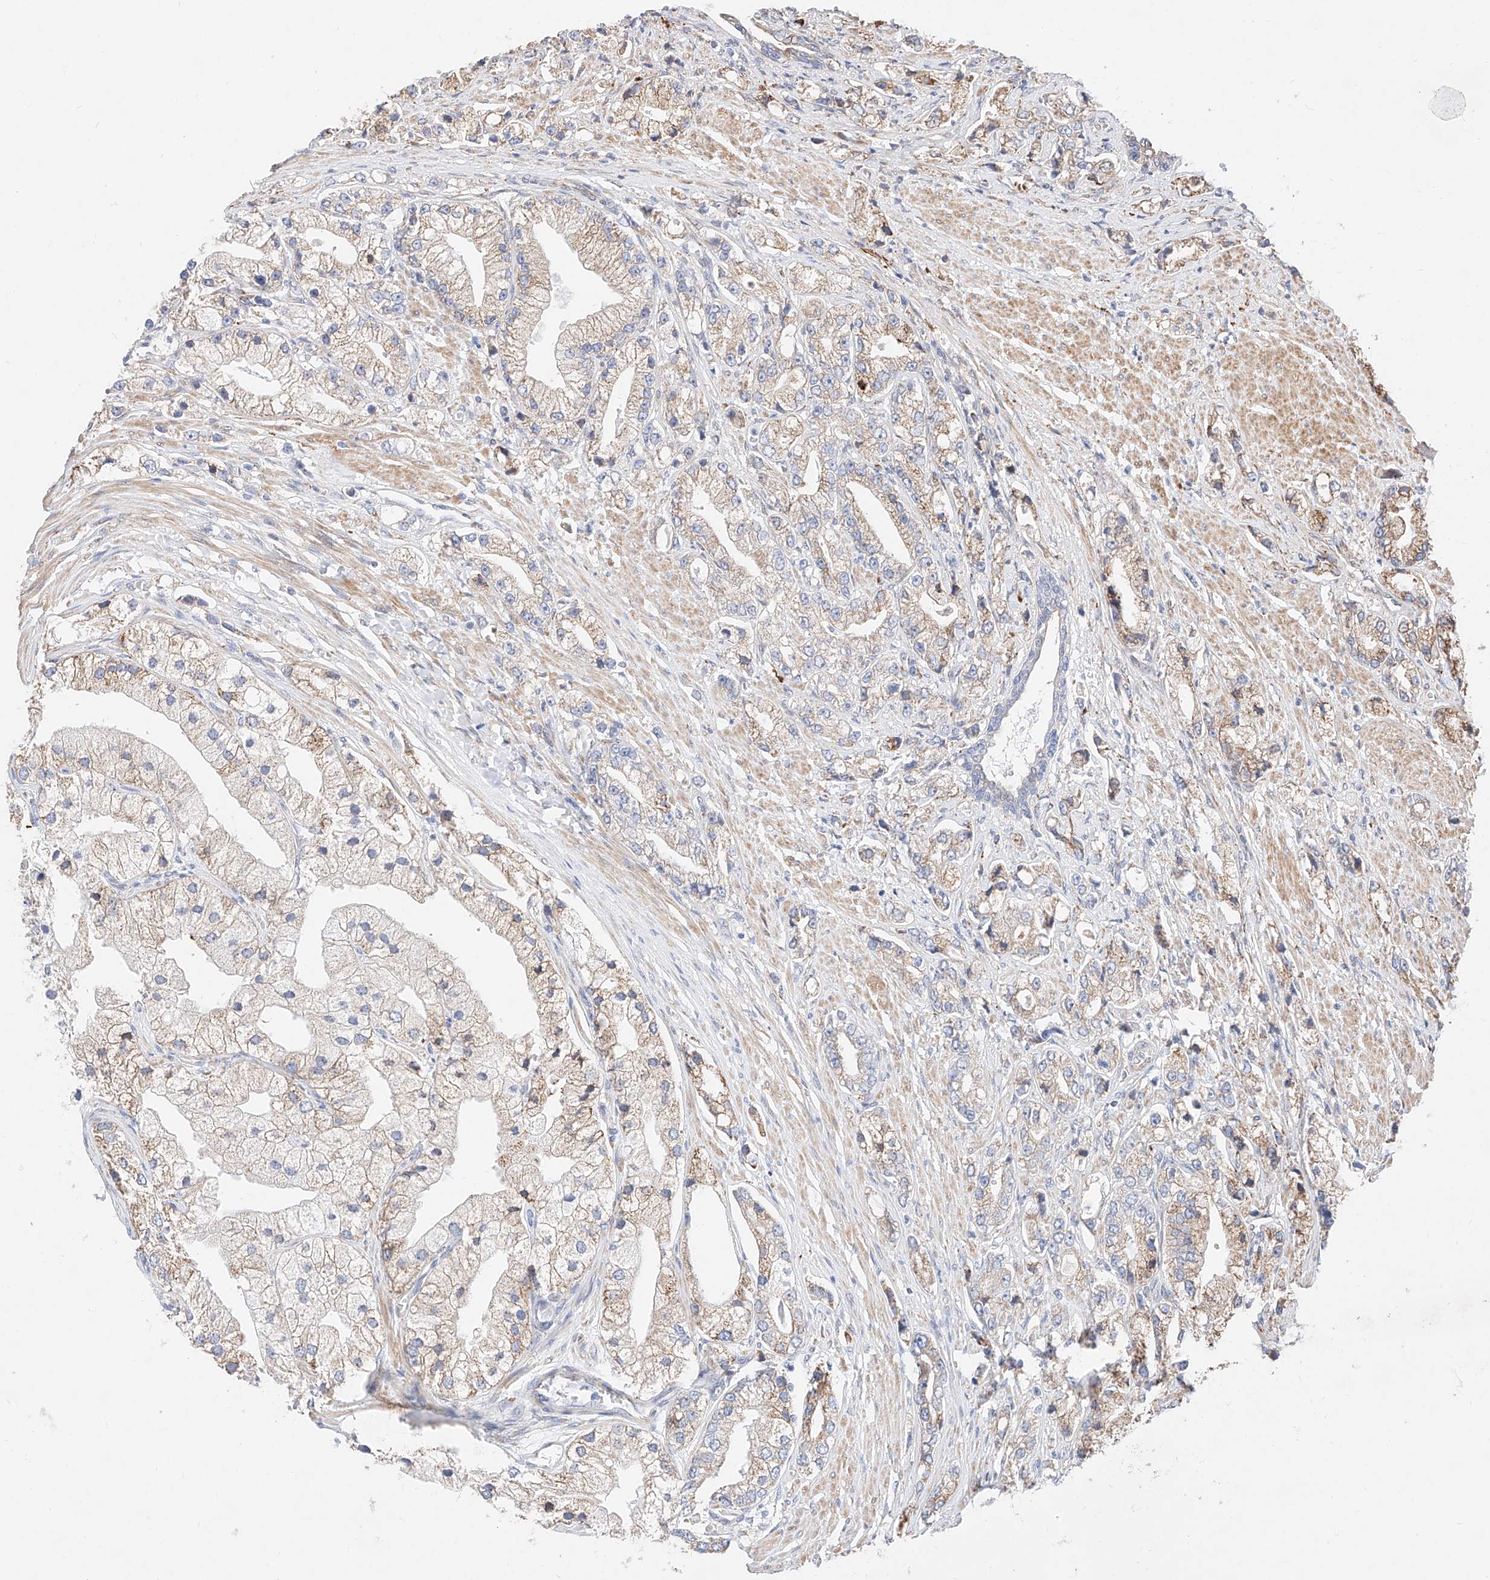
{"staining": {"intensity": "weak", "quantity": ">75%", "location": "cytoplasmic/membranous"}, "tissue": "prostate cancer", "cell_type": "Tumor cells", "image_type": "cancer", "snomed": [{"axis": "morphology", "description": "Adenocarcinoma, High grade"}, {"axis": "topography", "description": "Prostate"}], "caption": "Immunohistochemical staining of human prostate cancer (high-grade adenocarcinoma) demonstrates low levels of weak cytoplasmic/membranous expression in about >75% of tumor cells.", "gene": "ATP9B", "patient": {"sex": "male", "age": 50}}